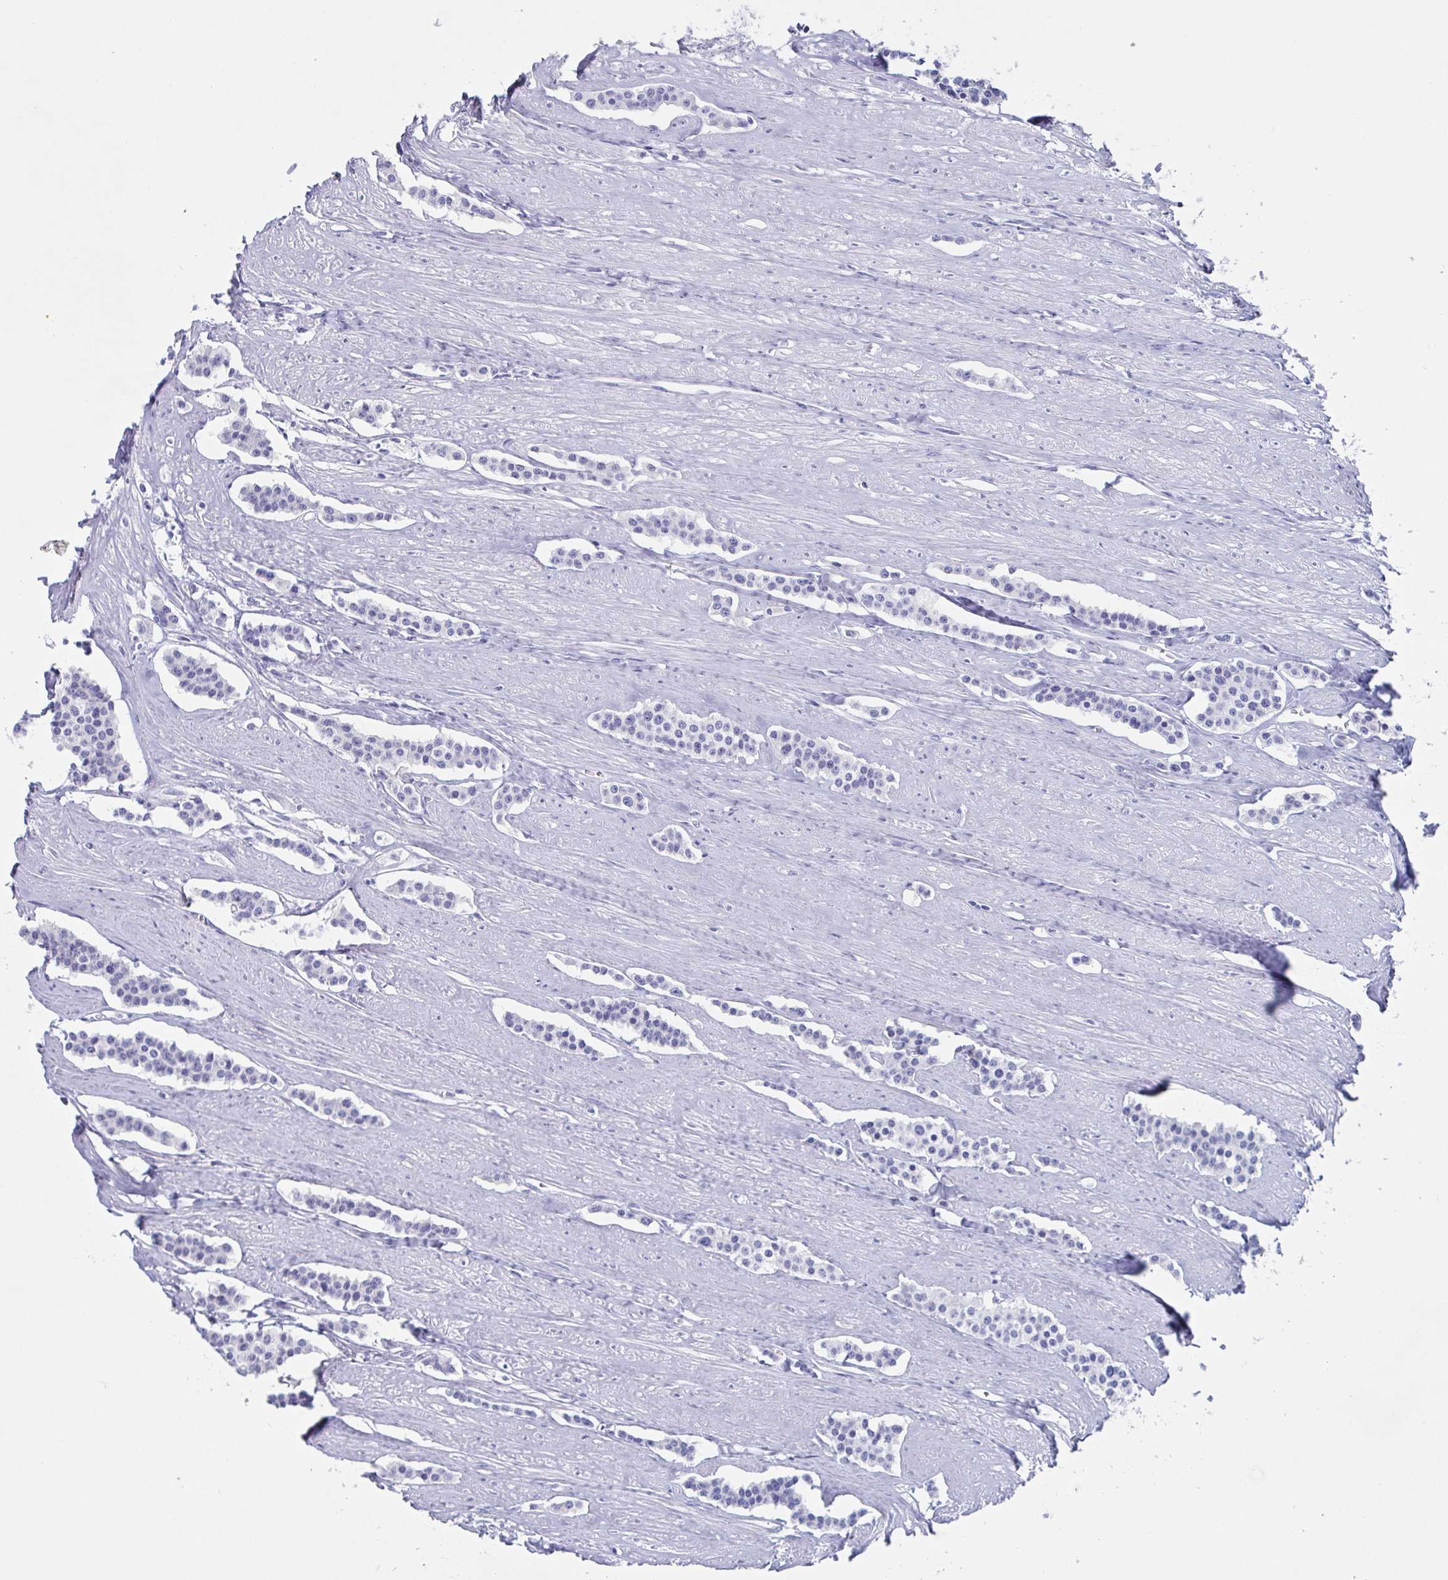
{"staining": {"intensity": "negative", "quantity": "none", "location": "none"}, "tissue": "carcinoid", "cell_type": "Tumor cells", "image_type": "cancer", "snomed": [{"axis": "morphology", "description": "Carcinoid, malignant, NOS"}, {"axis": "topography", "description": "Small intestine"}], "caption": "IHC histopathology image of neoplastic tissue: human malignant carcinoid stained with DAB (3,3'-diaminobenzidine) shows no significant protein positivity in tumor cells. Brightfield microscopy of immunohistochemistry stained with DAB (3,3'-diaminobenzidine) (brown) and hematoxylin (blue), captured at high magnification.", "gene": "ZPBP", "patient": {"sex": "male", "age": 60}}